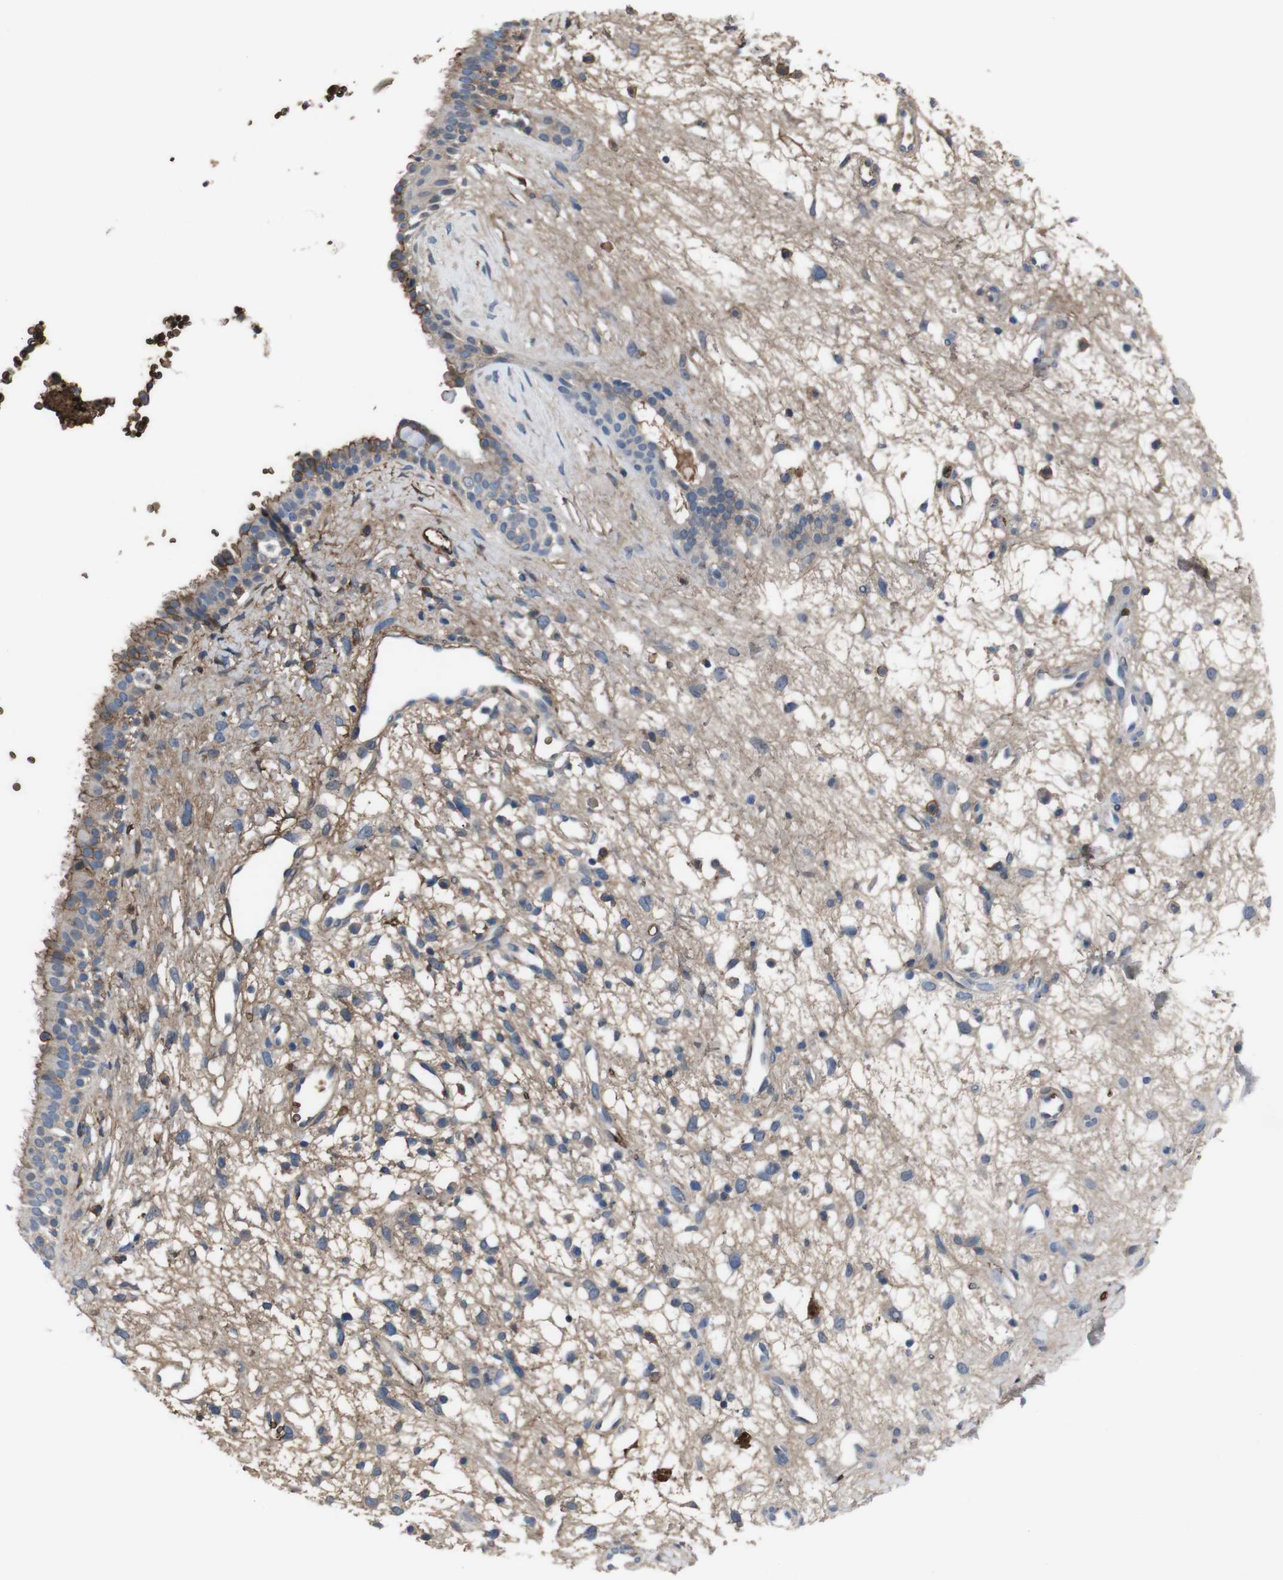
{"staining": {"intensity": "moderate", "quantity": "<25%", "location": "cytoplasmic/membranous"}, "tissue": "nasopharynx", "cell_type": "Respiratory epithelial cells", "image_type": "normal", "snomed": [{"axis": "morphology", "description": "Normal tissue, NOS"}, {"axis": "topography", "description": "Nasopharynx"}], "caption": "Immunohistochemistry micrograph of normal nasopharynx stained for a protein (brown), which shows low levels of moderate cytoplasmic/membranous expression in approximately <25% of respiratory epithelial cells.", "gene": "SPTB", "patient": {"sex": "male", "age": 22}}